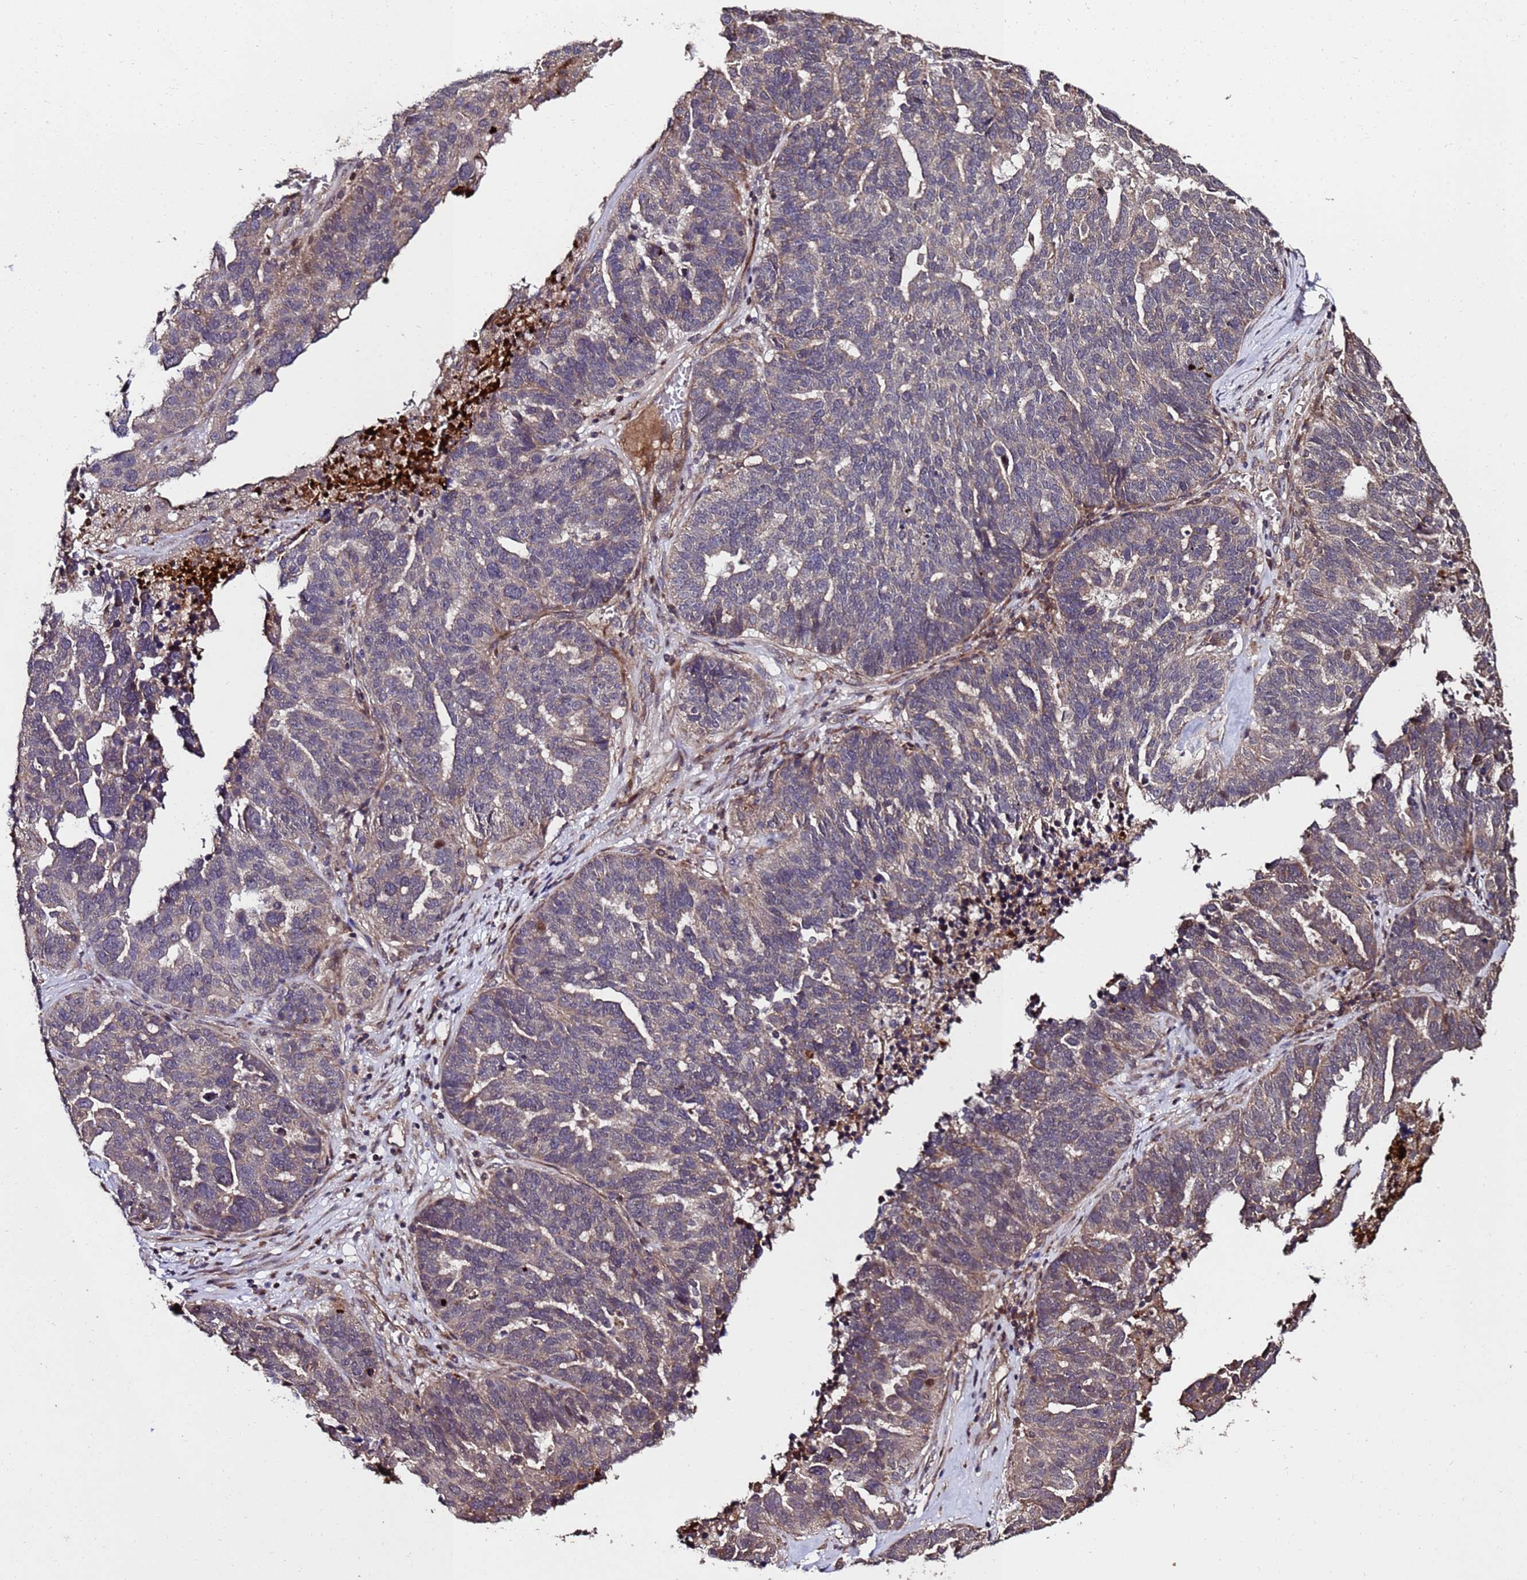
{"staining": {"intensity": "weak", "quantity": "25%-75%", "location": "cytoplasmic/membranous"}, "tissue": "ovarian cancer", "cell_type": "Tumor cells", "image_type": "cancer", "snomed": [{"axis": "morphology", "description": "Cystadenocarcinoma, serous, NOS"}, {"axis": "topography", "description": "Ovary"}], "caption": "Protein expression analysis of ovarian serous cystadenocarcinoma shows weak cytoplasmic/membranous staining in approximately 25%-75% of tumor cells.", "gene": "PRODH", "patient": {"sex": "female", "age": 59}}